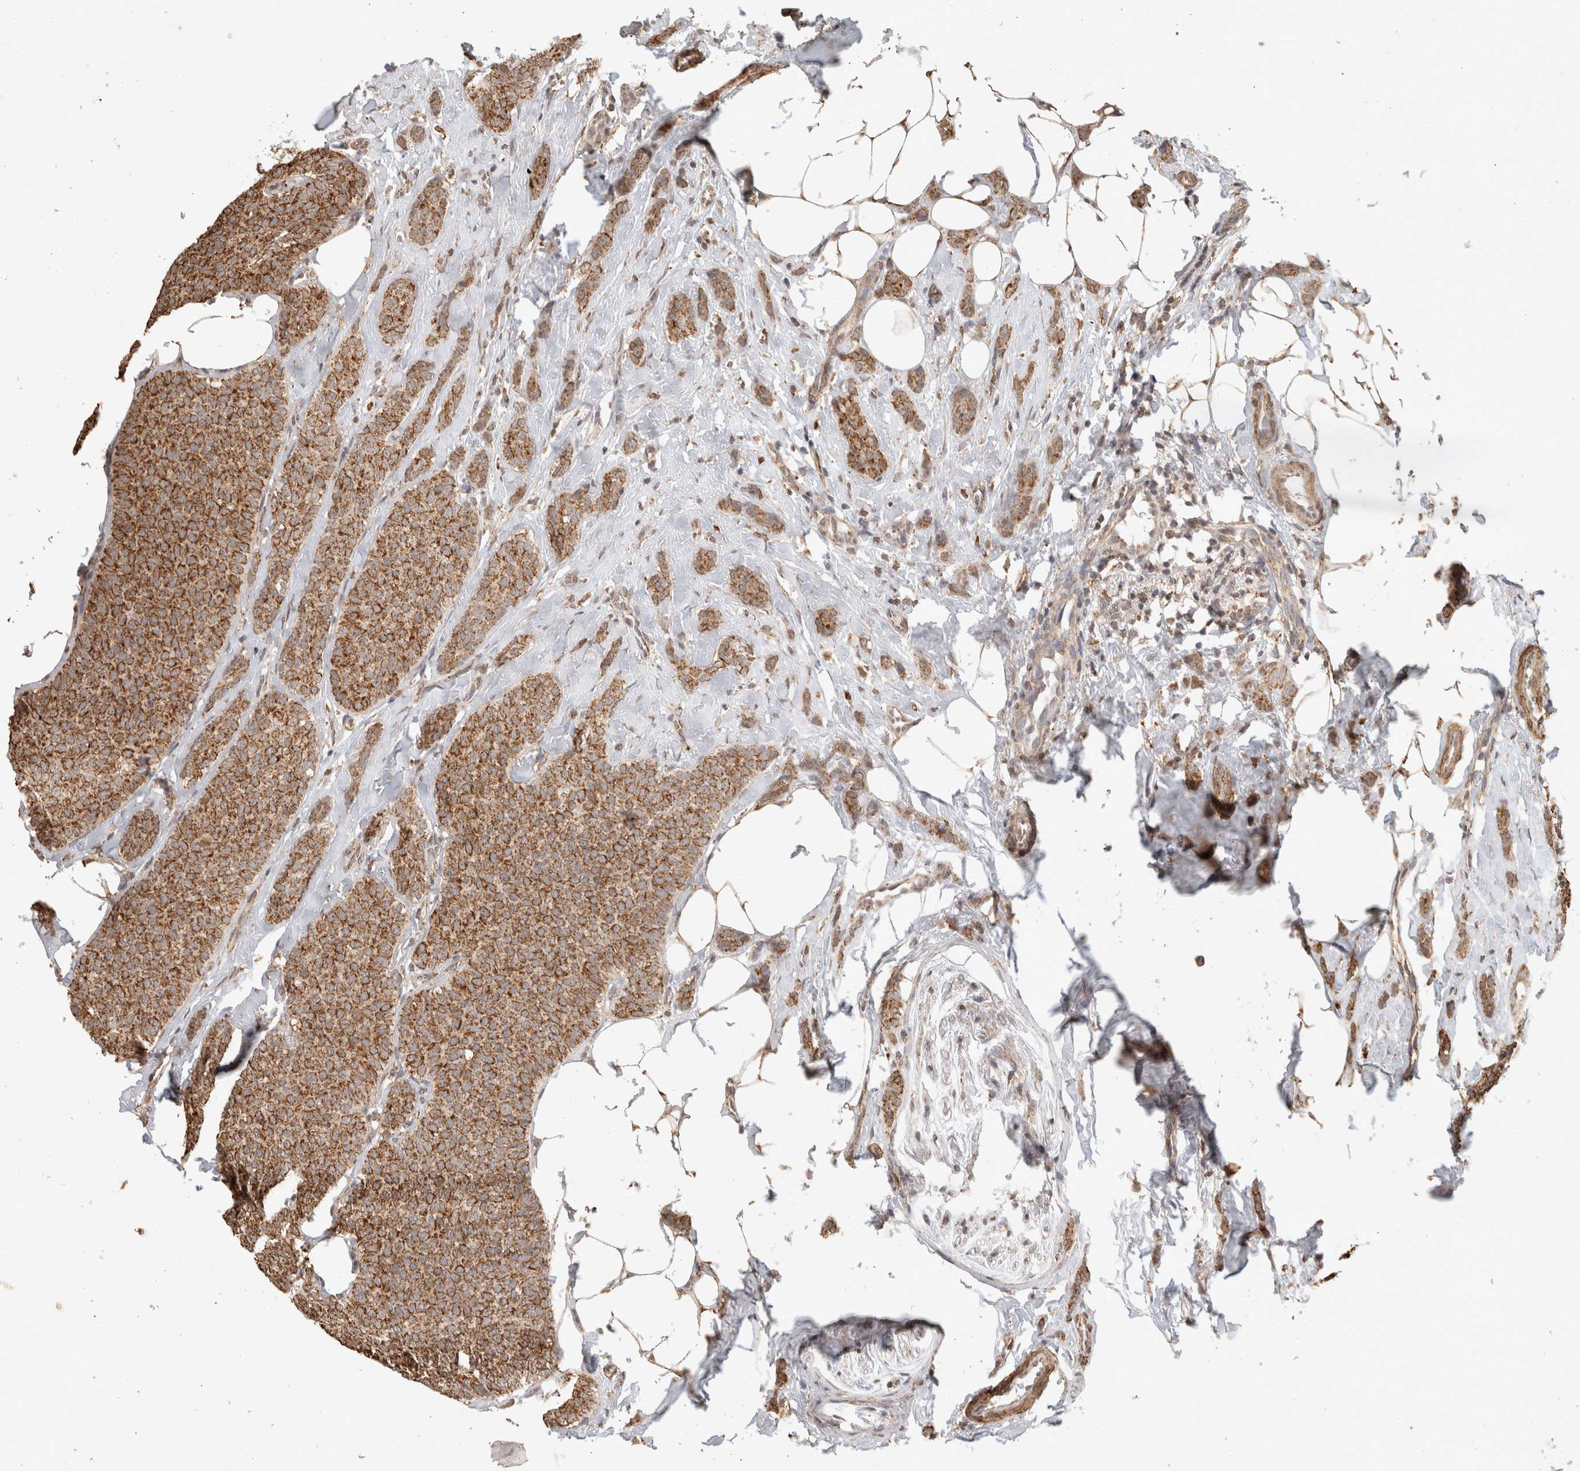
{"staining": {"intensity": "moderate", "quantity": ">75%", "location": "cytoplasmic/membranous"}, "tissue": "breast cancer", "cell_type": "Tumor cells", "image_type": "cancer", "snomed": [{"axis": "morphology", "description": "Lobular carcinoma"}, {"axis": "topography", "description": "Skin"}, {"axis": "topography", "description": "Breast"}], "caption": "A high-resolution photomicrograph shows immunohistochemistry staining of breast cancer, which reveals moderate cytoplasmic/membranous staining in approximately >75% of tumor cells.", "gene": "BNIP3L", "patient": {"sex": "female", "age": 46}}